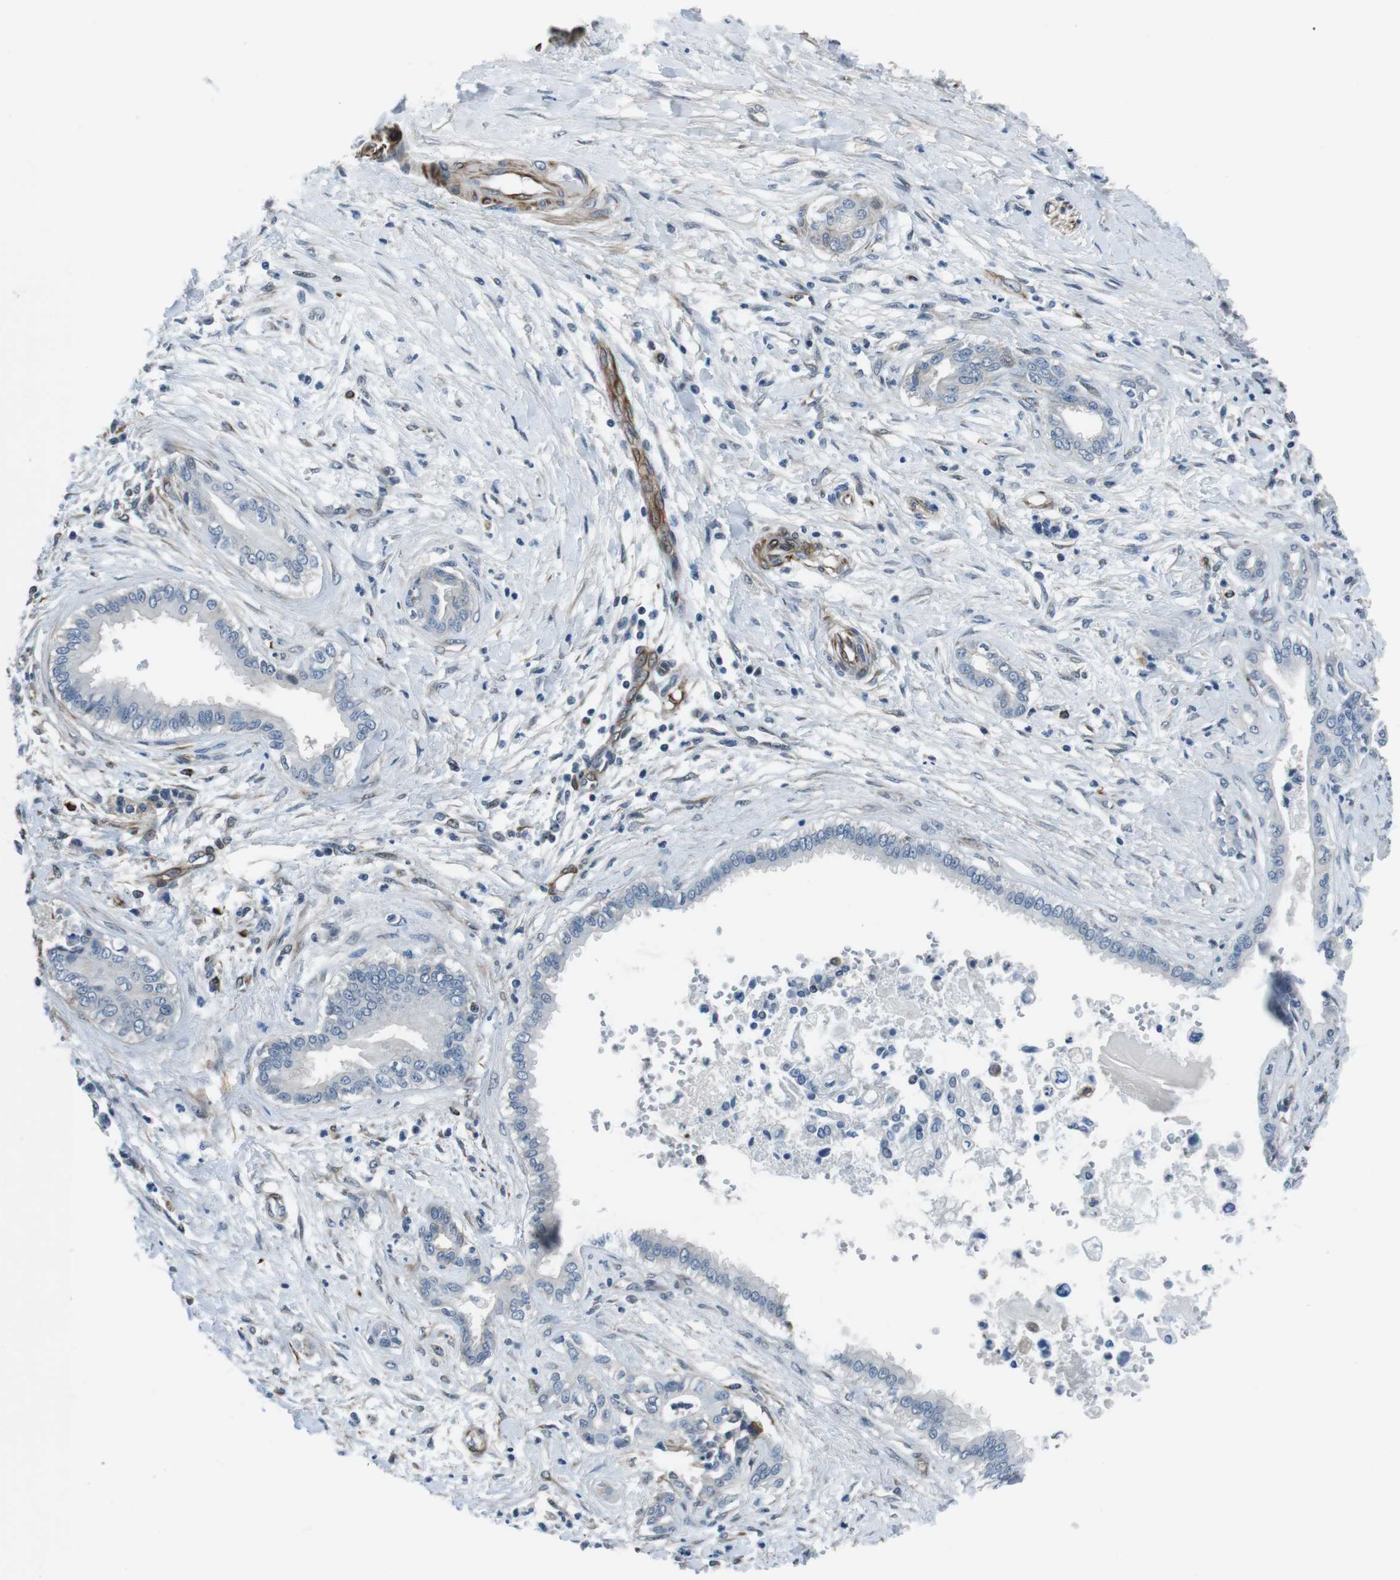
{"staining": {"intensity": "negative", "quantity": "none", "location": "none"}, "tissue": "pancreatic cancer", "cell_type": "Tumor cells", "image_type": "cancer", "snomed": [{"axis": "morphology", "description": "Adenocarcinoma, NOS"}, {"axis": "topography", "description": "Pancreas"}], "caption": "Tumor cells are negative for brown protein staining in pancreatic adenocarcinoma. Brightfield microscopy of immunohistochemistry stained with DAB (brown) and hematoxylin (blue), captured at high magnification.", "gene": "LRRC49", "patient": {"sex": "male", "age": 56}}